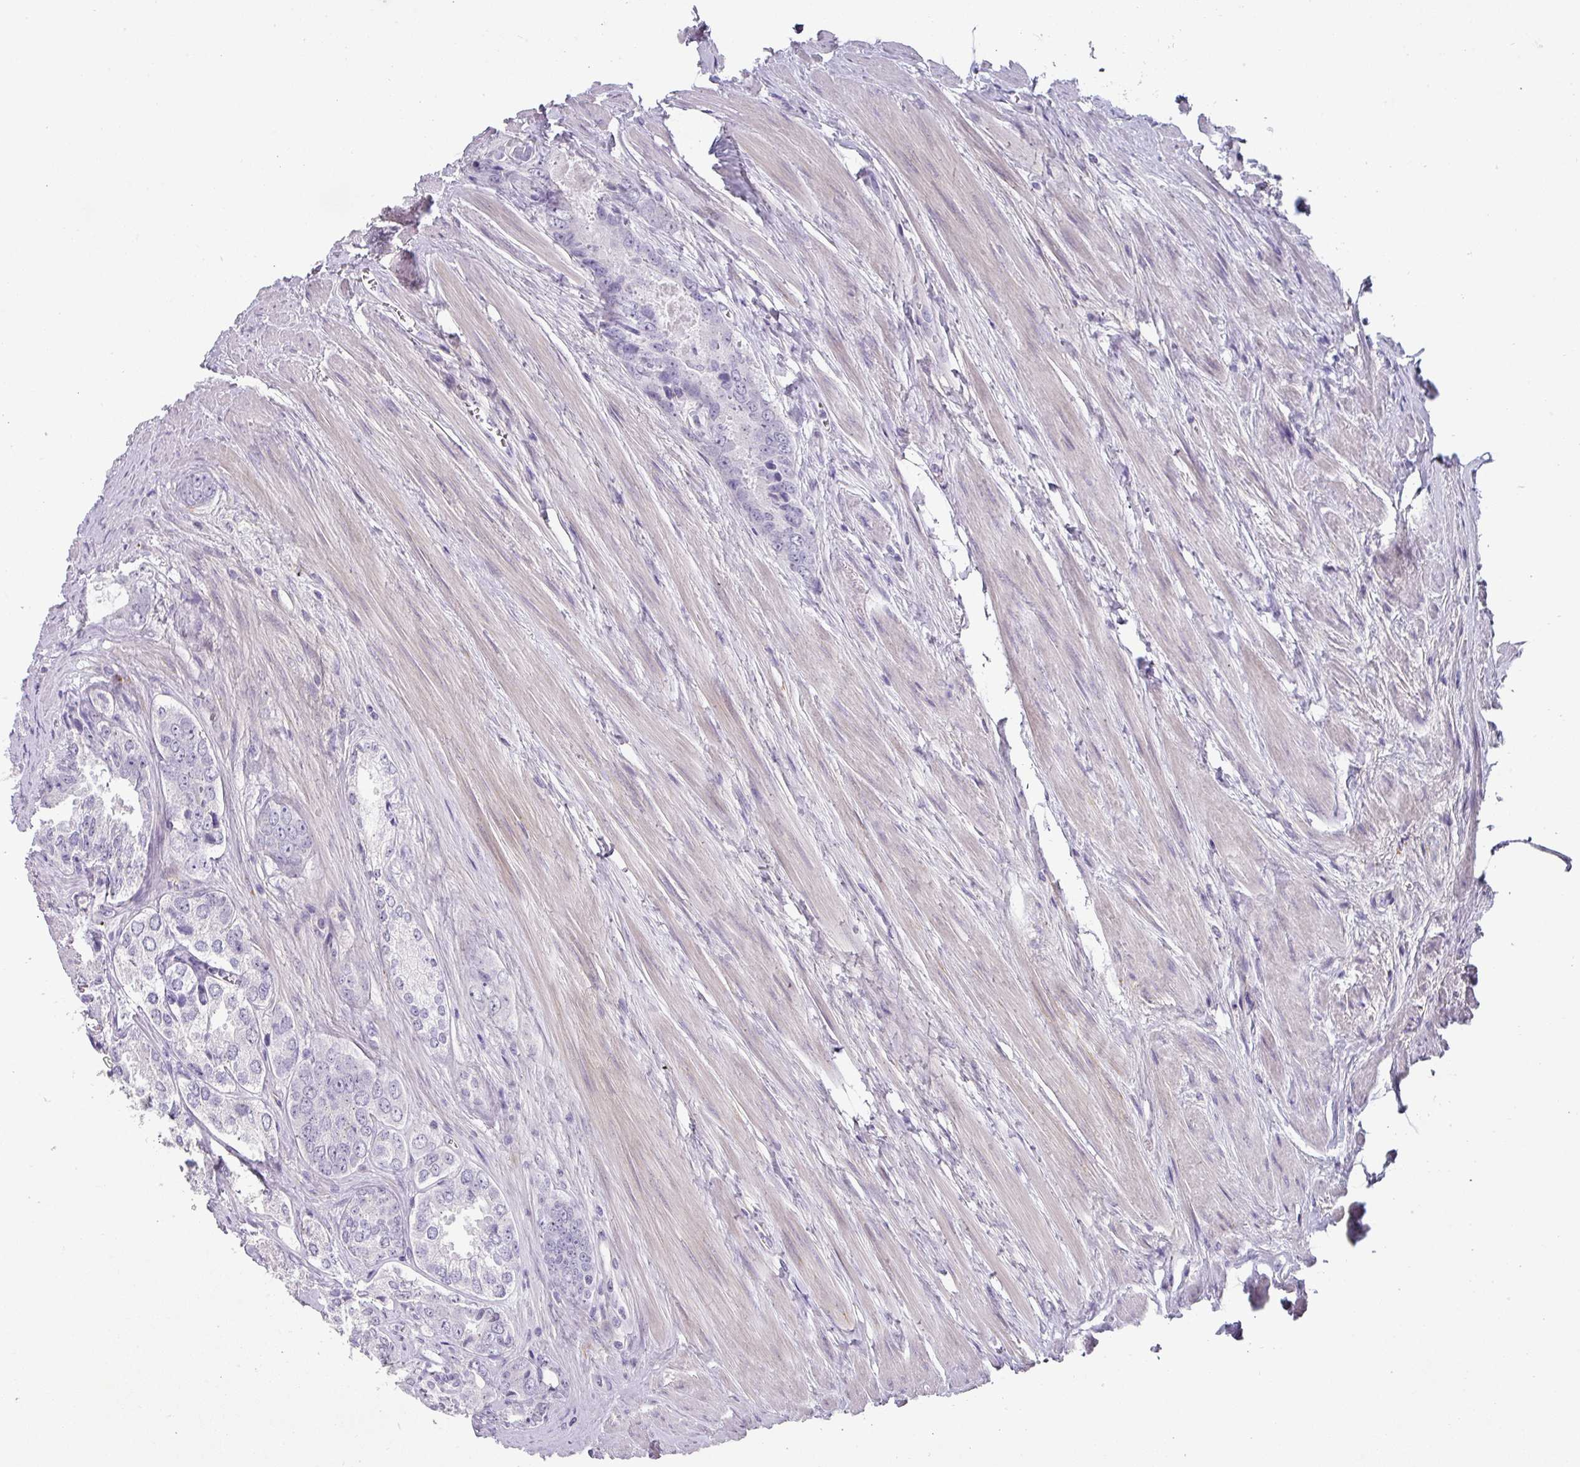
{"staining": {"intensity": "negative", "quantity": "none", "location": "none"}, "tissue": "prostate cancer", "cell_type": "Tumor cells", "image_type": "cancer", "snomed": [{"axis": "morphology", "description": "Adenocarcinoma, Low grade"}, {"axis": "topography", "description": "Prostate"}], "caption": "The micrograph demonstrates no staining of tumor cells in prostate cancer (adenocarcinoma (low-grade)).", "gene": "ANKRD29", "patient": {"sex": "male", "age": 68}}